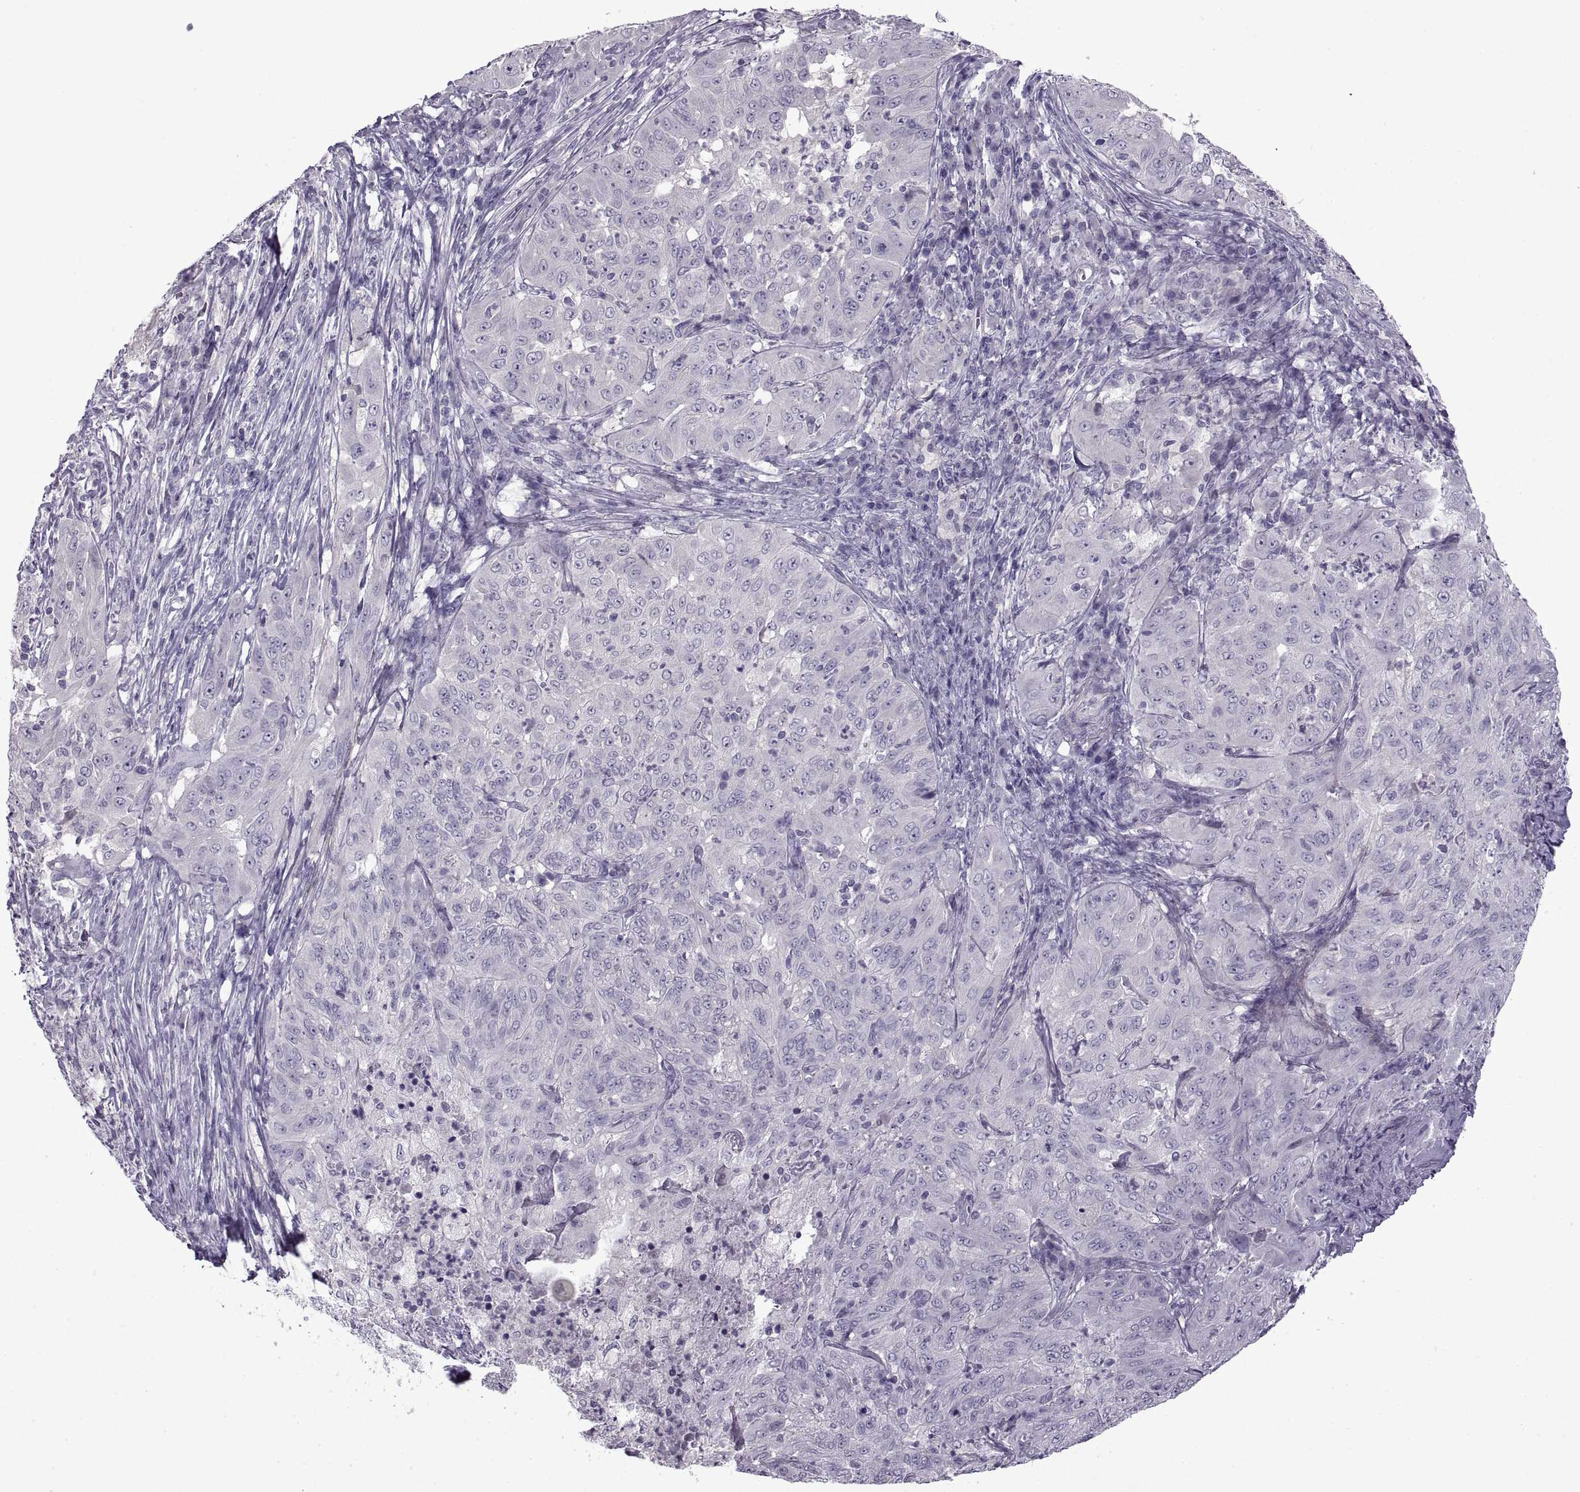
{"staining": {"intensity": "negative", "quantity": "none", "location": "none"}, "tissue": "pancreatic cancer", "cell_type": "Tumor cells", "image_type": "cancer", "snomed": [{"axis": "morphology", "description": "Adenocarcinoma, NOS"}, {"axis": "topography", "description": "Pancreas"}], "caption": "There is no significant expression in tumor cells of adenocarcinoma (pancreatic).", "gene": "BSPH1", "patient": {"sex": "male", "age": 63}}